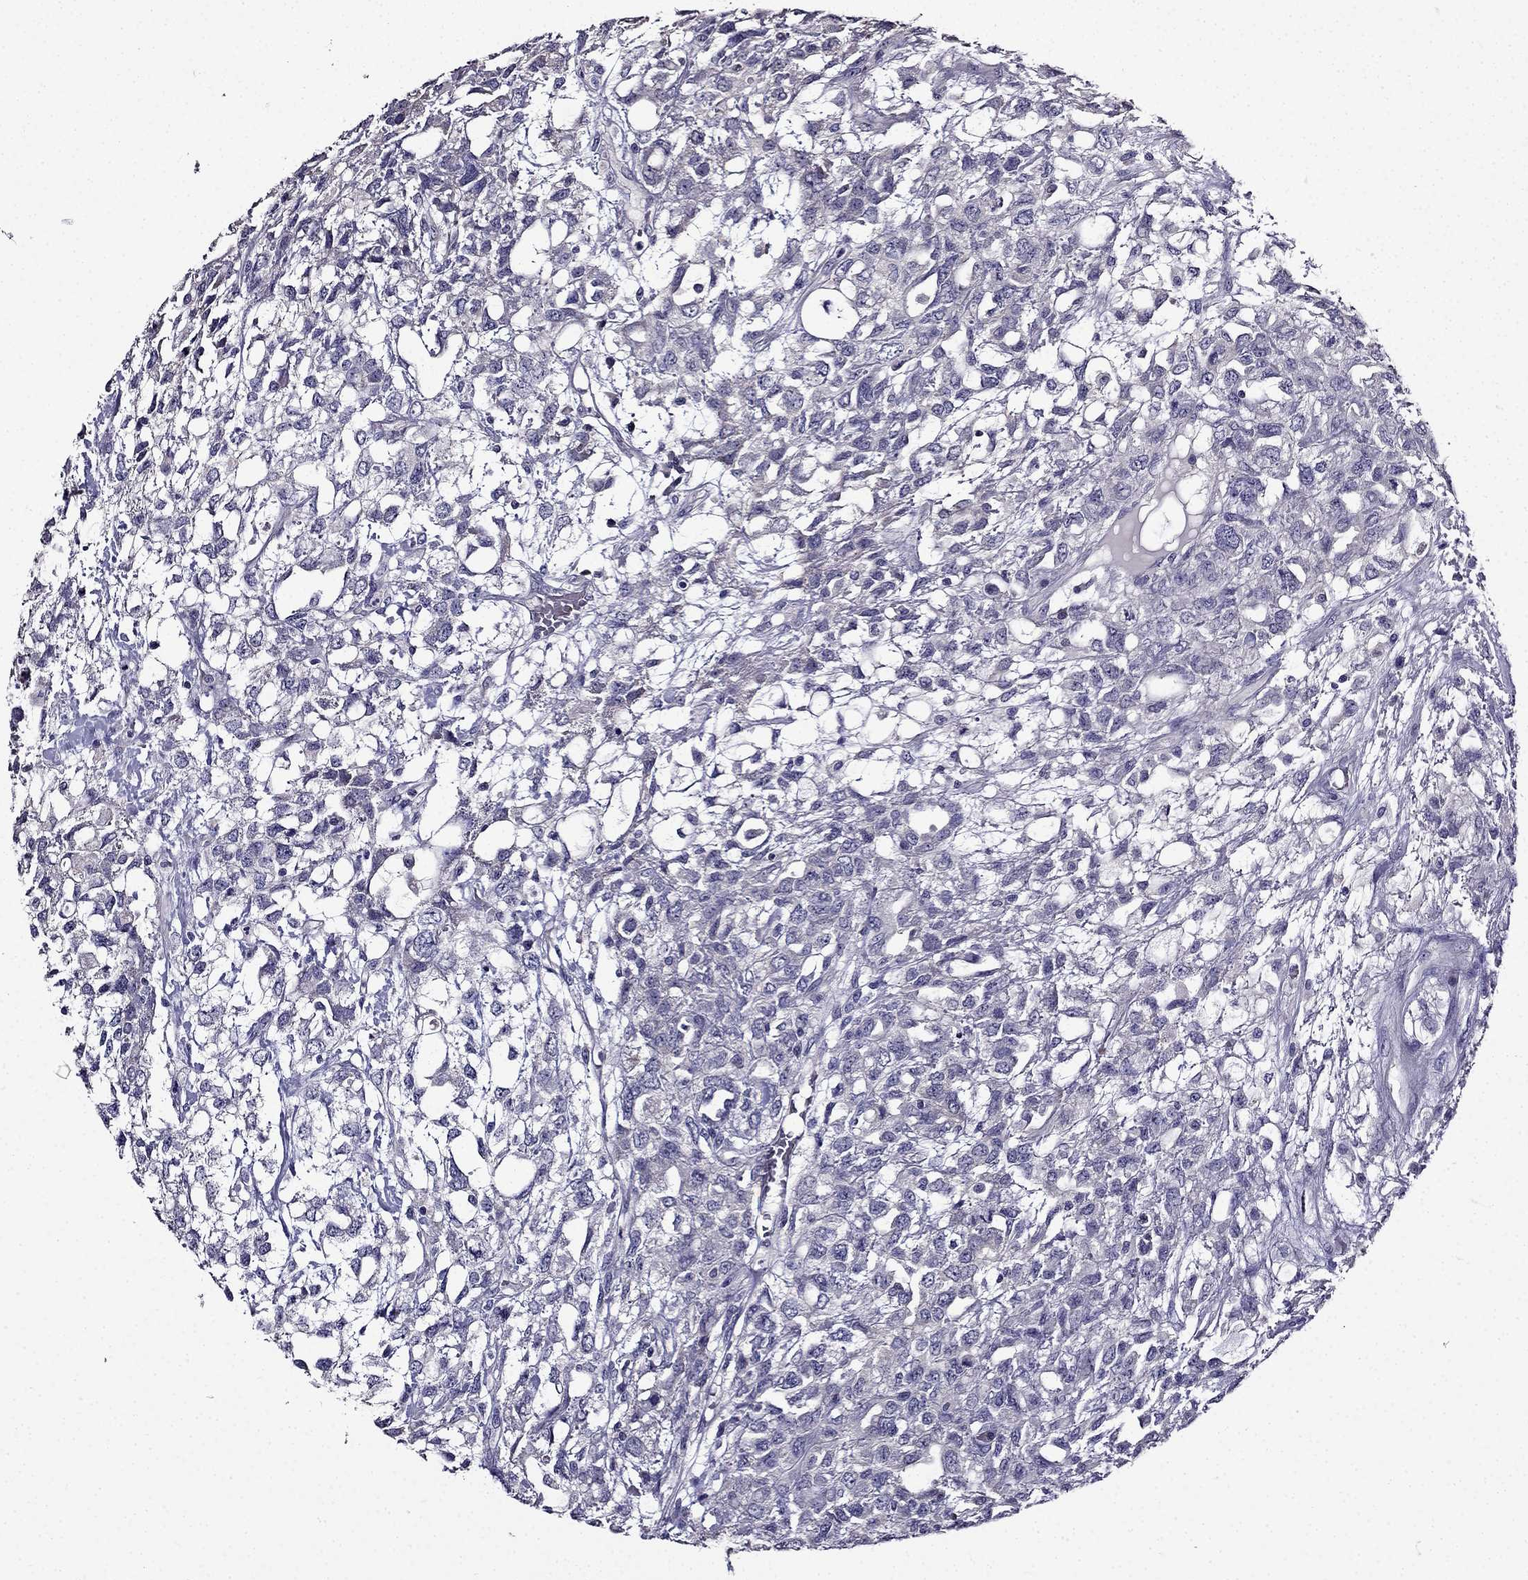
{"staining": {"intensity": "negative", "quantity": "none", "location": "none"}, "tissue": "testis cancer", "cell_type": "Tumor cells", "image_type": "cancer", "snomed": [{"axis": "morphology", "description": "Seminoma, NOS"}, {"axis": "topography", "description": "Testis"}], "caption": "This is an immunohistochemistry histopathology image of testis cancer (seminoma). There is no positivity in tumor cells.", "gene": "TMEM266", "patient": {"sex": "male", "age": 52}}